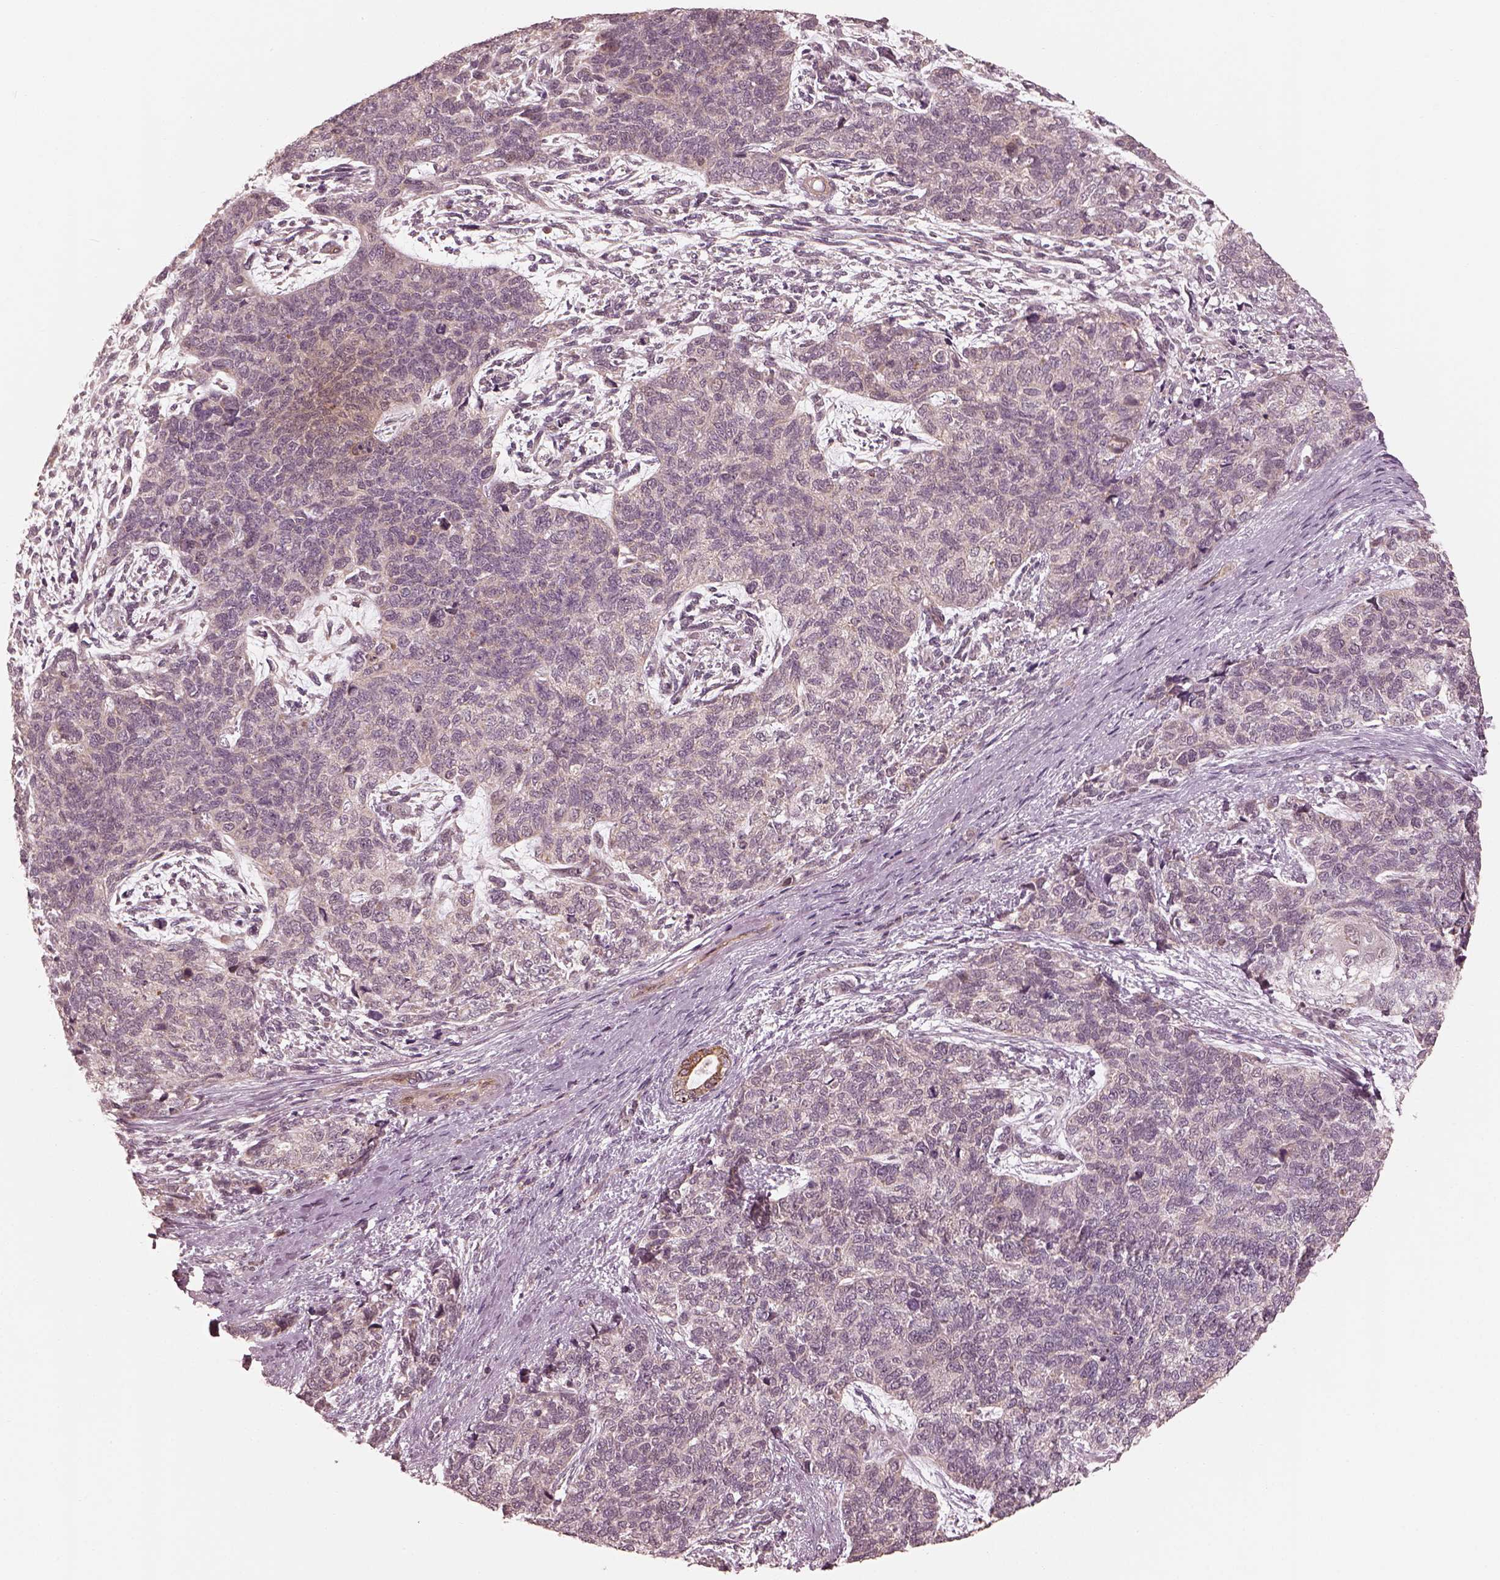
{"staining": {"intensity": "negative", "quantity": "none", "location": "none"}, "tissue": "cervical cancer", "cell_type": "Tumor cells", "image_type": "cancer", "snomed": [{"axis": "morphology", "description": "Squamous cell carcinoma, NOS"}, {"axis": "topography", "description": "Cervix"}], "caption": "Immunohistochemical staining of human squamous cell carcinoma (cervical) shows no significant staining in tumor cells.", "gene": "SLC25A46", "patient": {"sex": "female", "age": 63}}